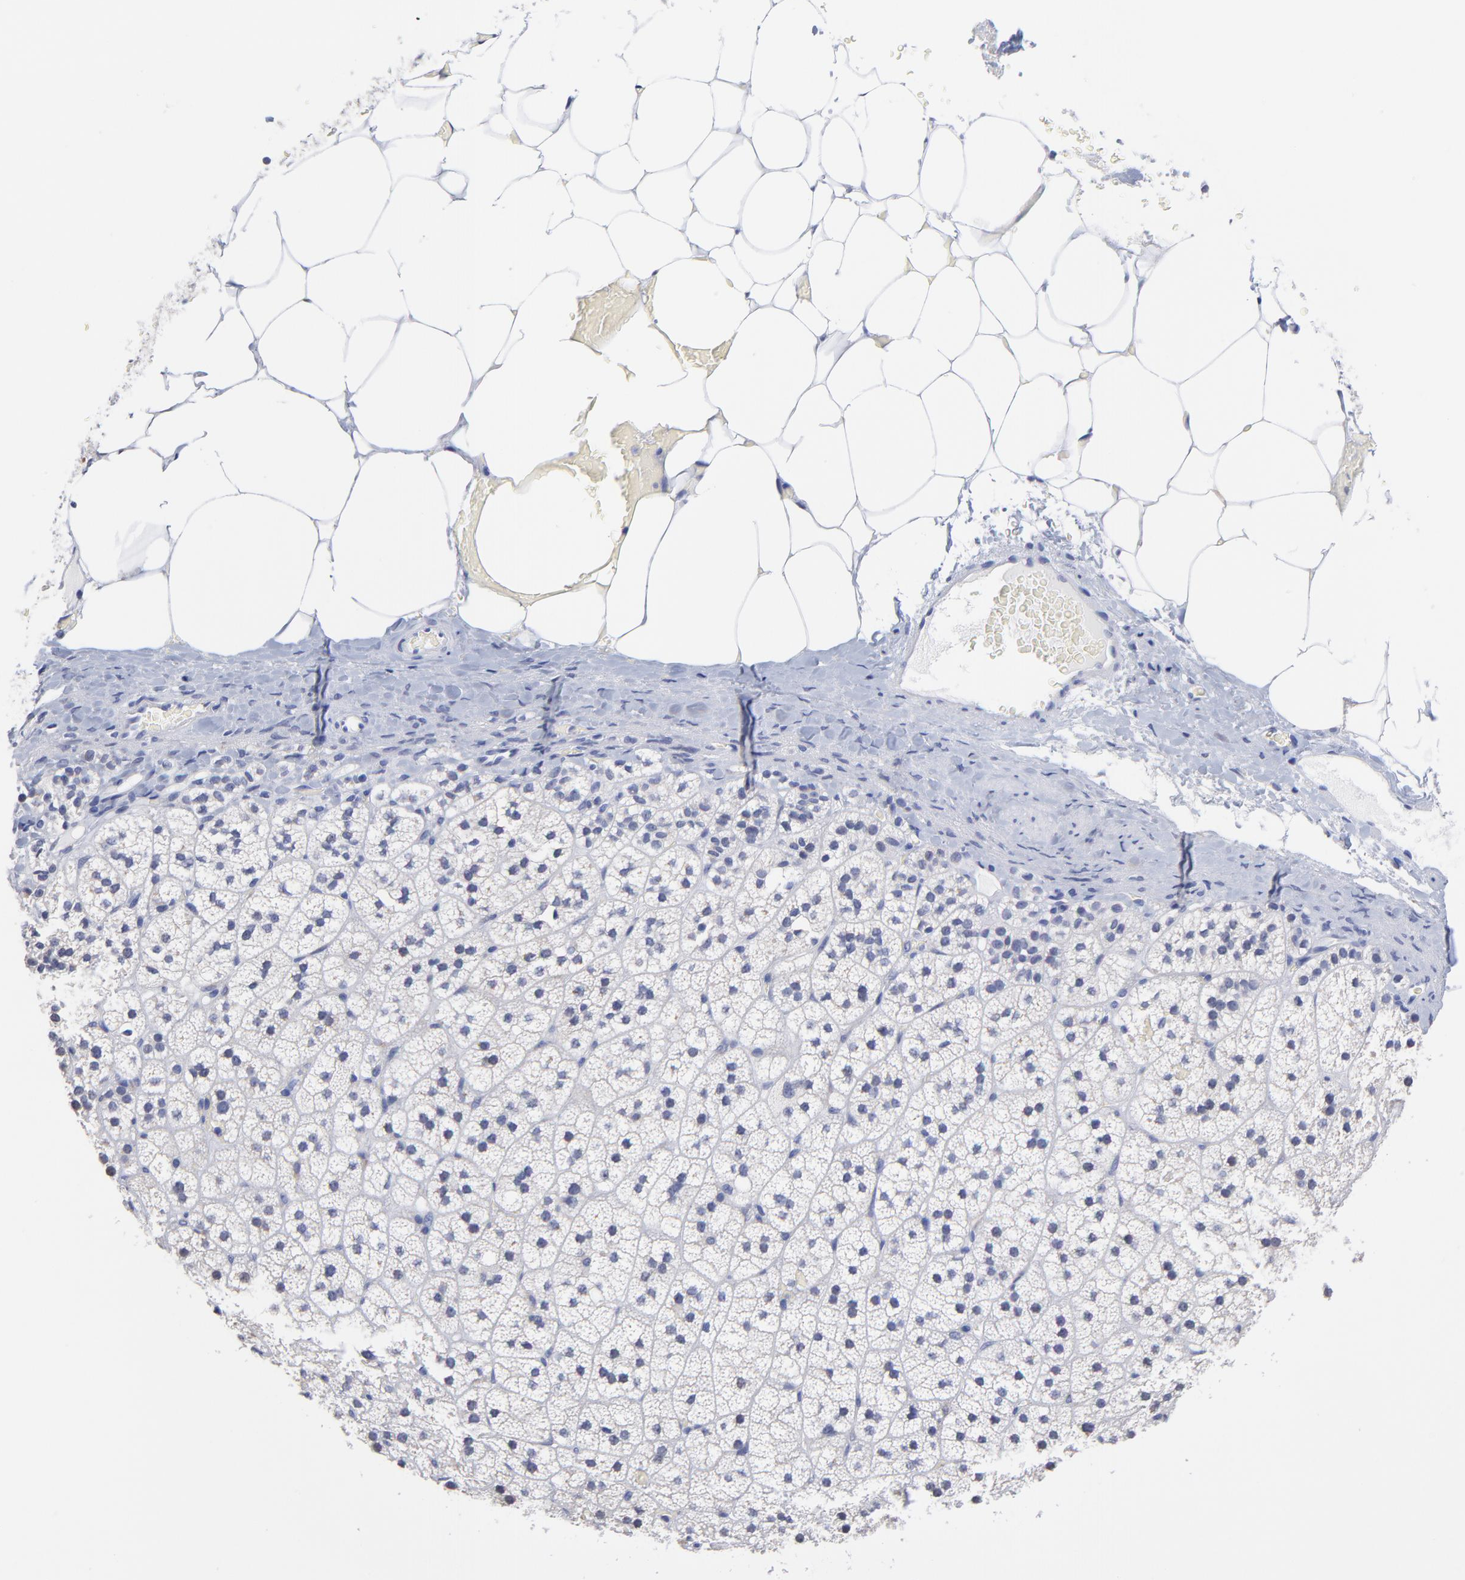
{"staining": {"intensity": "negative", "quantity": "none", "location": "none"}, "tissue": "adrenal gland", "cell_type": "Glandular cells", "image_type": "normal", "snomed": [{"axis": "morphology", "description": "Normal tissue, NOS"}, {"axis": "topography", "description": "Adrenal gland"}], "caption": "Glandular cells show no significant protein positivity in normal adrenal gland. (DAB immunohistochemistry (IHC) with hematoxylin counter stain).", "gene": "LAX1", "patient": {"sex": "male", "age": 35}}